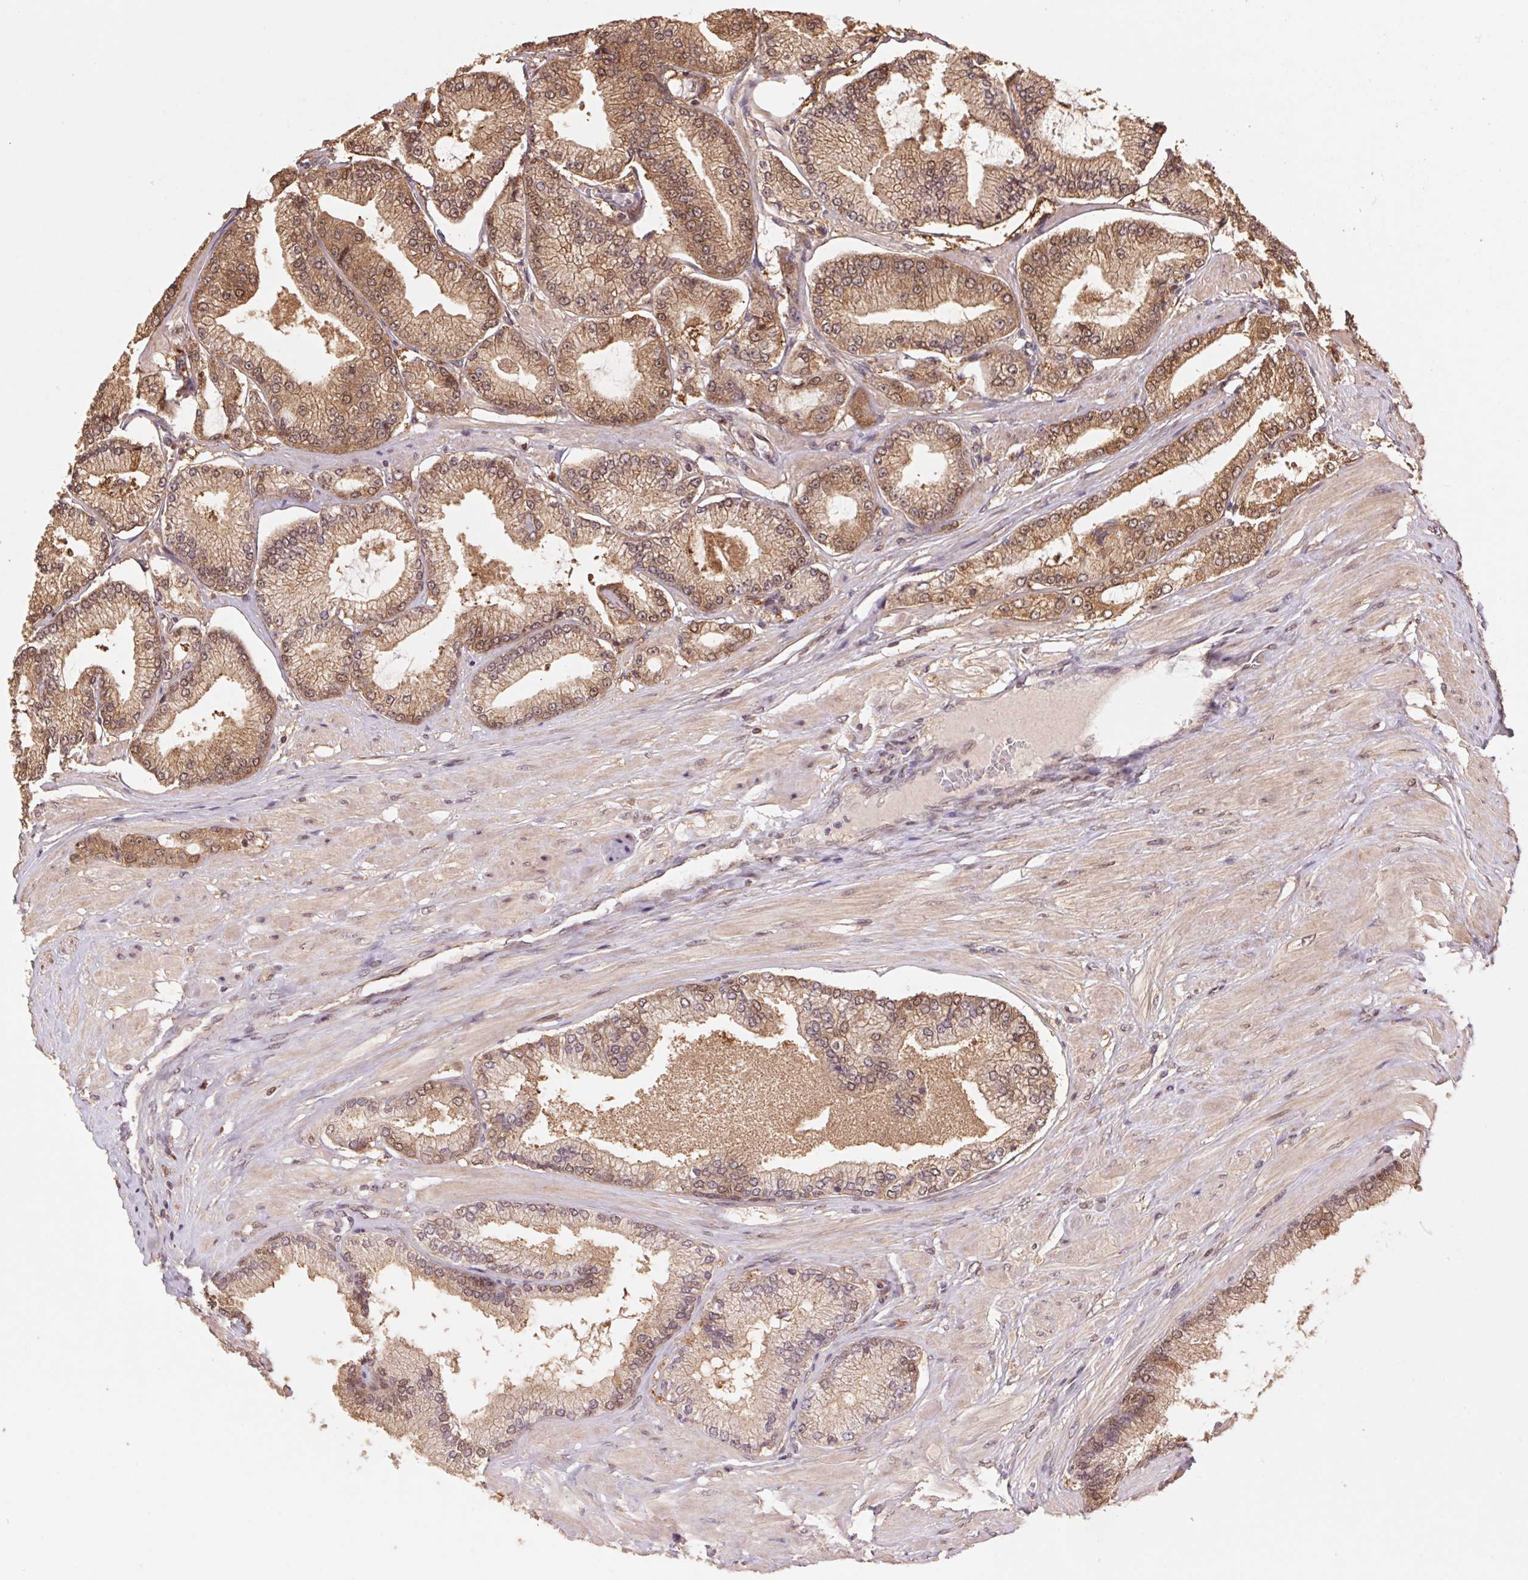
{"staining": {"intensity": "moderate", "quantity": ">75%", "location": "cytoplasmic/membranous,nuclear"}, "tissue": "prostate cancer", "cell_type": "Tumor cells", "image_type": "cancer", "snomed": [{"axis": "morphology", "description": "Adenocarcinoma, Low grade"}, {"axis": "topography", "description": "Prostate"}], "caption": "Protein staining of prostate cancer (low-grade adenocarcinoma) tissue demonstrates moderate cytoplasmic/membranous and nuclear positivity in approximately >75% of tumor cells. Immunohistochemistry stains the protein in brown and the nuclei are stained blue.", "gene": "CUTA", "patient": {"sex": "male", "age": 55}}